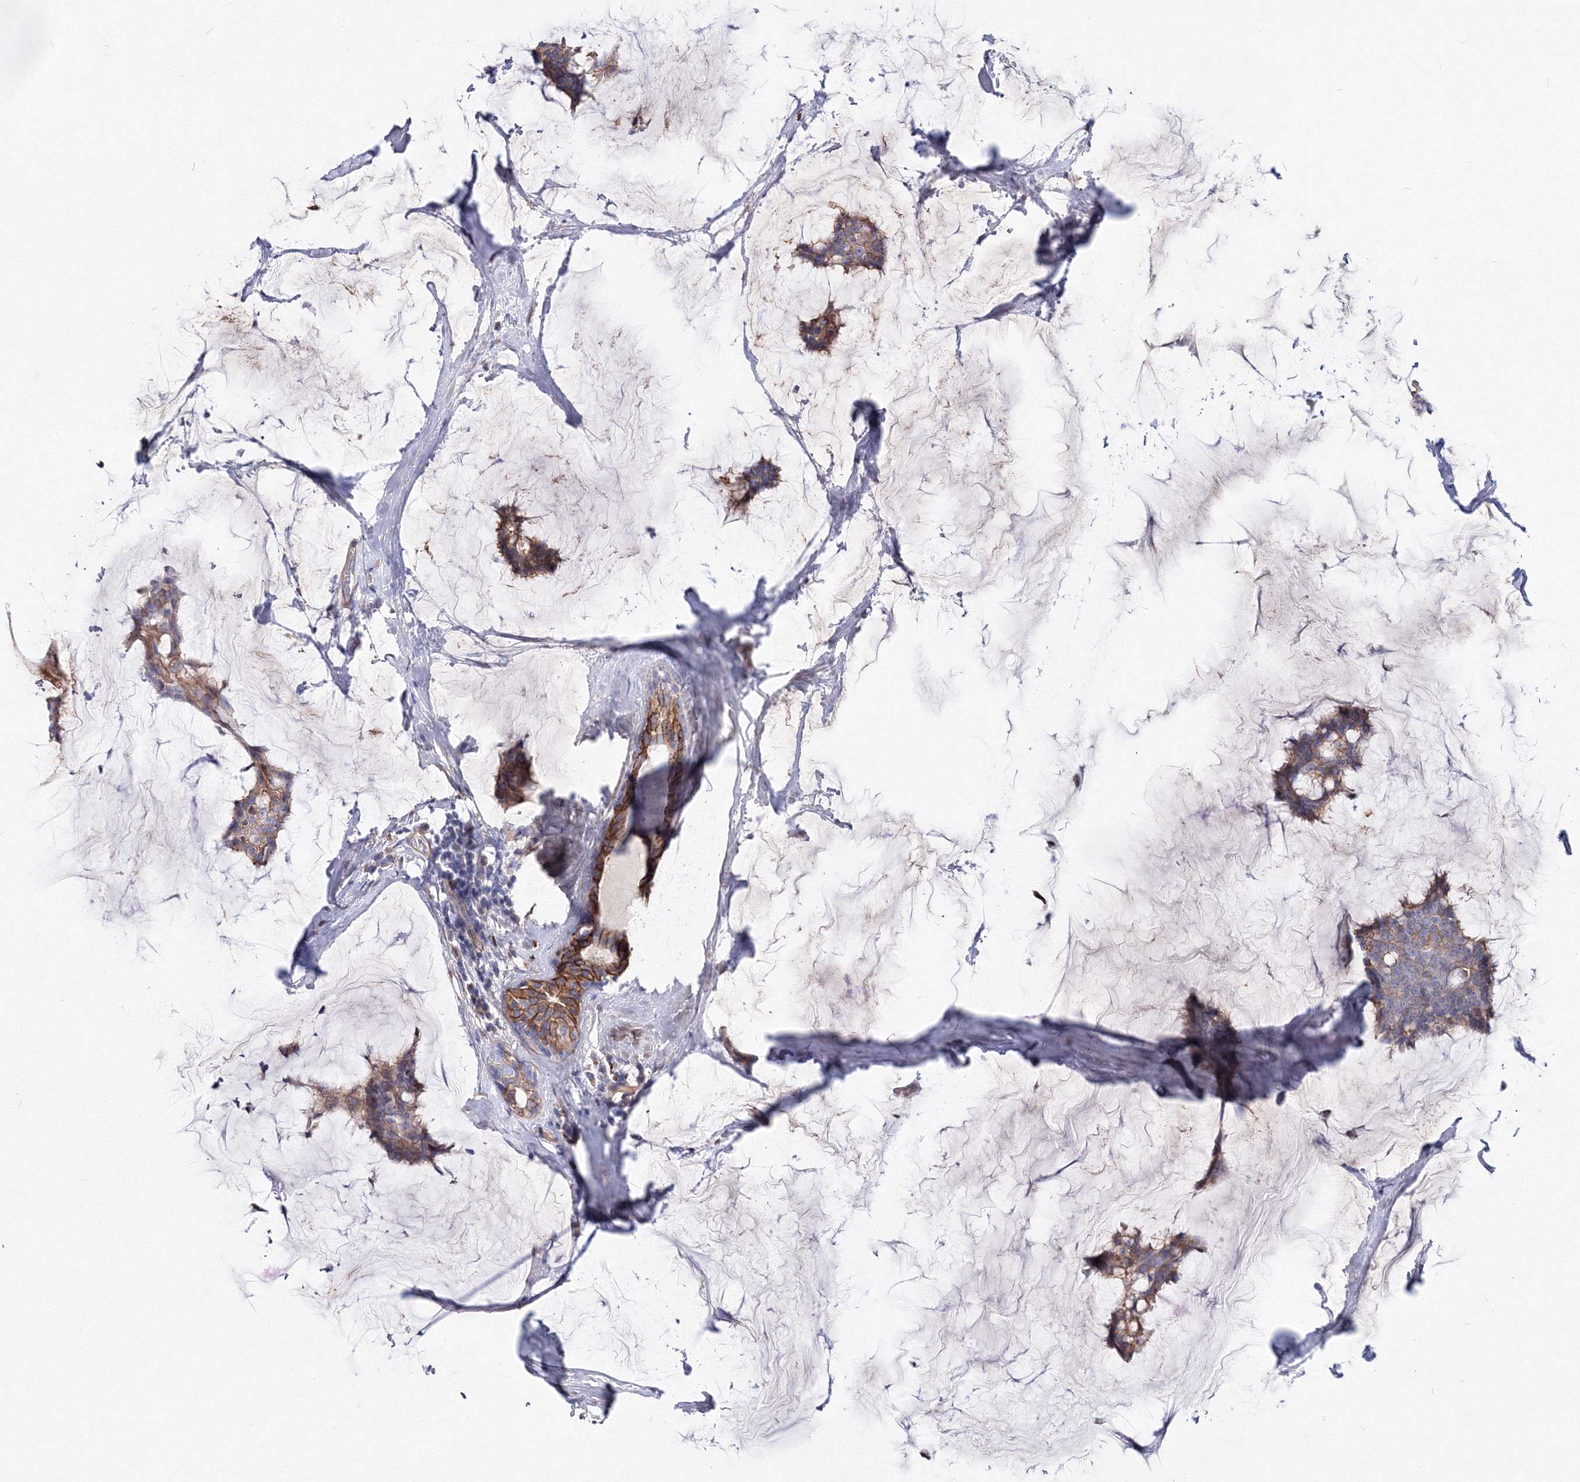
{"staining": {"intensity": "moderate", "quantity": ">75%", "location": "cytoplasmic/membranous"}, "tissue": "breast cancer", "cell_type": "Tumor cells", "image_type": "cancer", "snomed": [{"axis": "morphology", "description": "Duct carcinoma"}, {"axis": "topography", "description": "Breast"}], "caption": "Protein expression analysis of human intraductal carcinoma (breast) reveals moderate cytoplasmic/membranous staining in about >75% of tumor cells.", "gene": "C11orf52", "patient": {"sex": "female", "age": 93}}